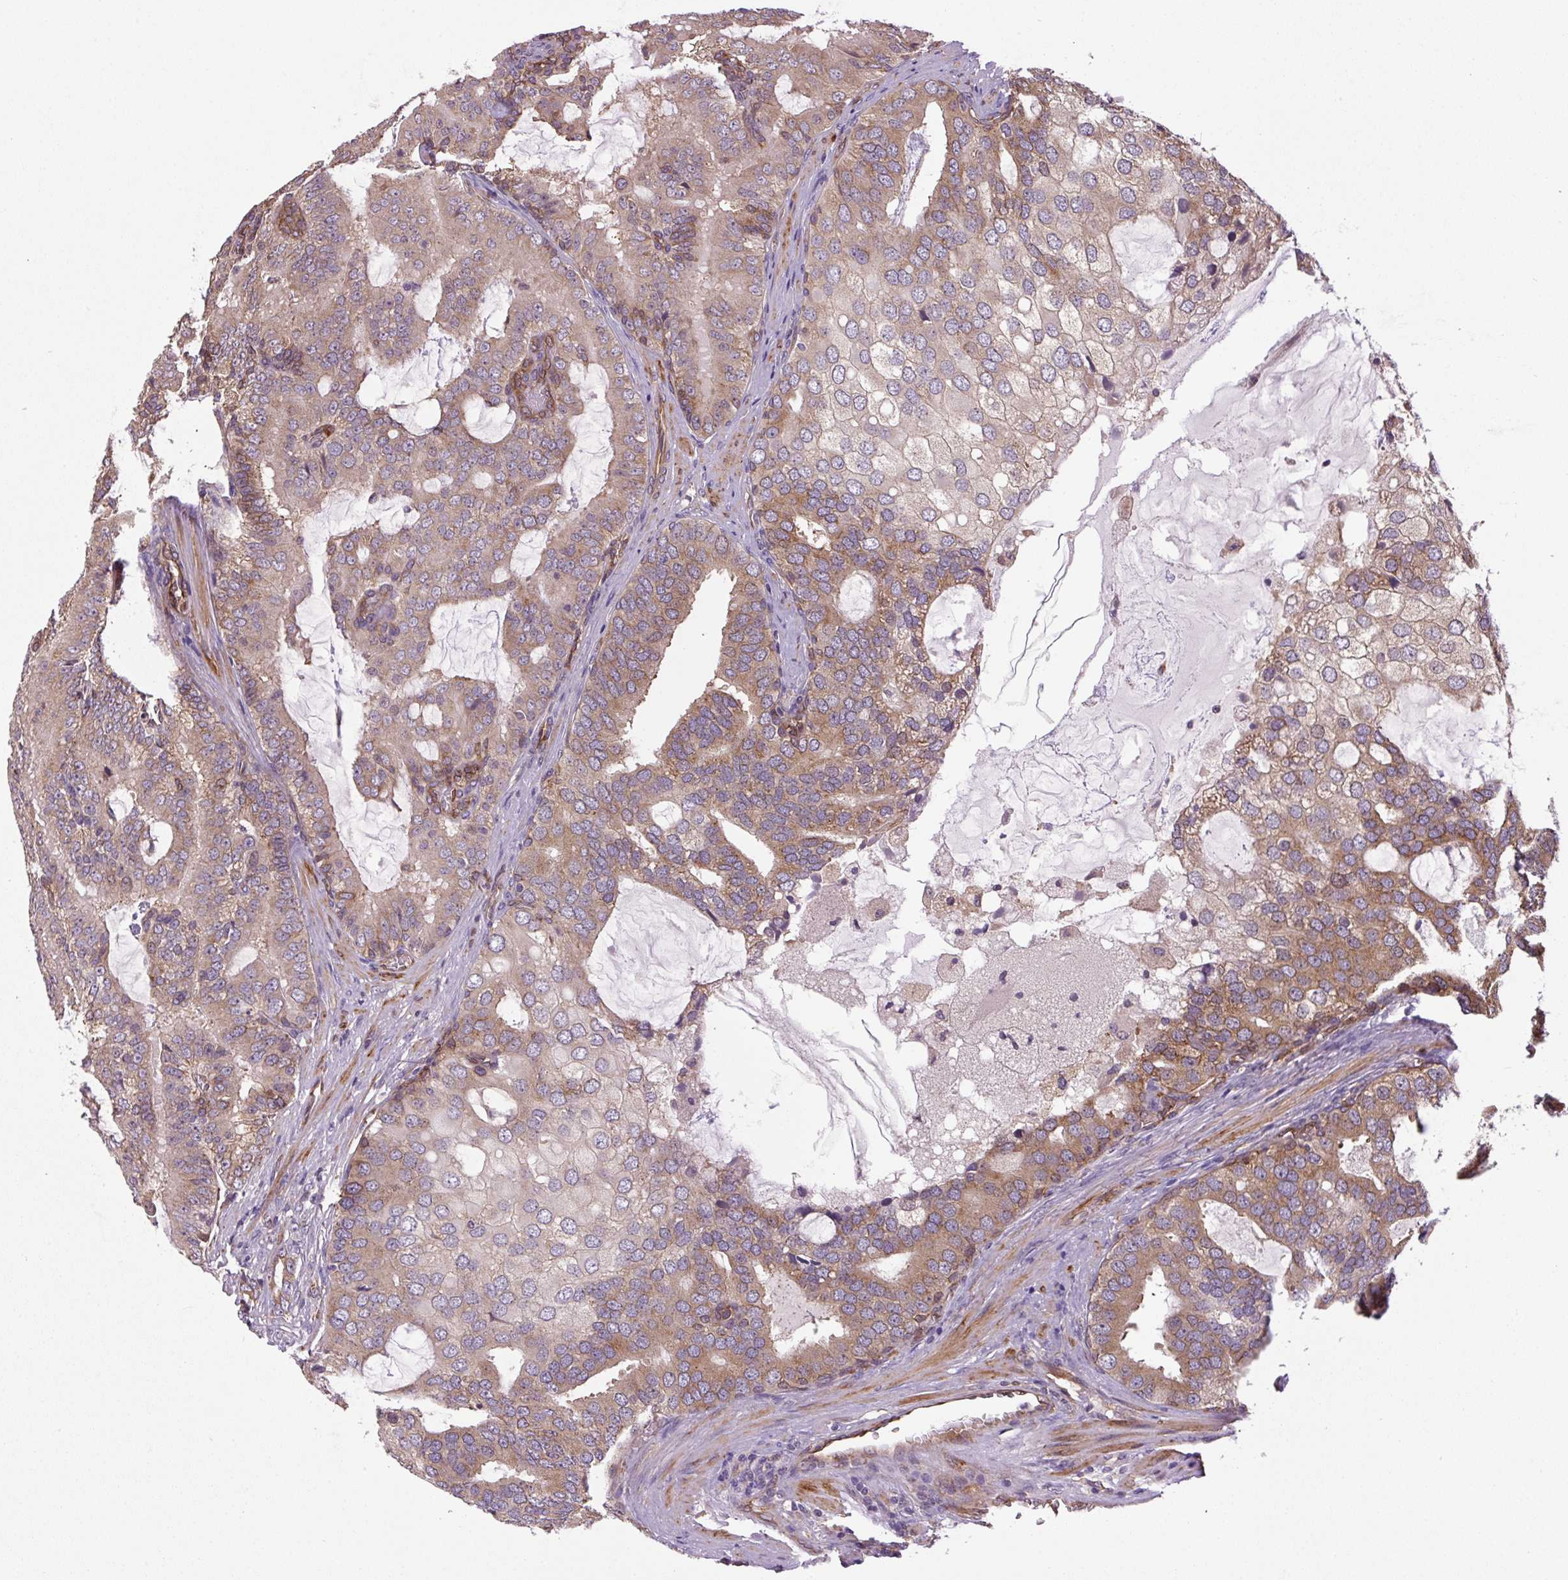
{"staining": {"intensity": "moderate", "quantity": "25%-75%", "location": "cytoplasmic/membranous"}, "tissue": "prostate cancer", "cell_type": "Tumor cells", "image_type": "cancer", "snomed": [{"axis": "morphology", "description": "Adenocarcinoma, High grade"}, {"axis": "topography", "description": "Prostate"}], "caption": "This image displays immunohistochemistry staining of prostate cancer (high-grade adenocarcinoma), with medium moderate cytoplasmic/membranous positivity in about 25%-75% of tumor cells.", "gene": "SEPTIN10", "patient": {"sex": "male", "age": 55}}